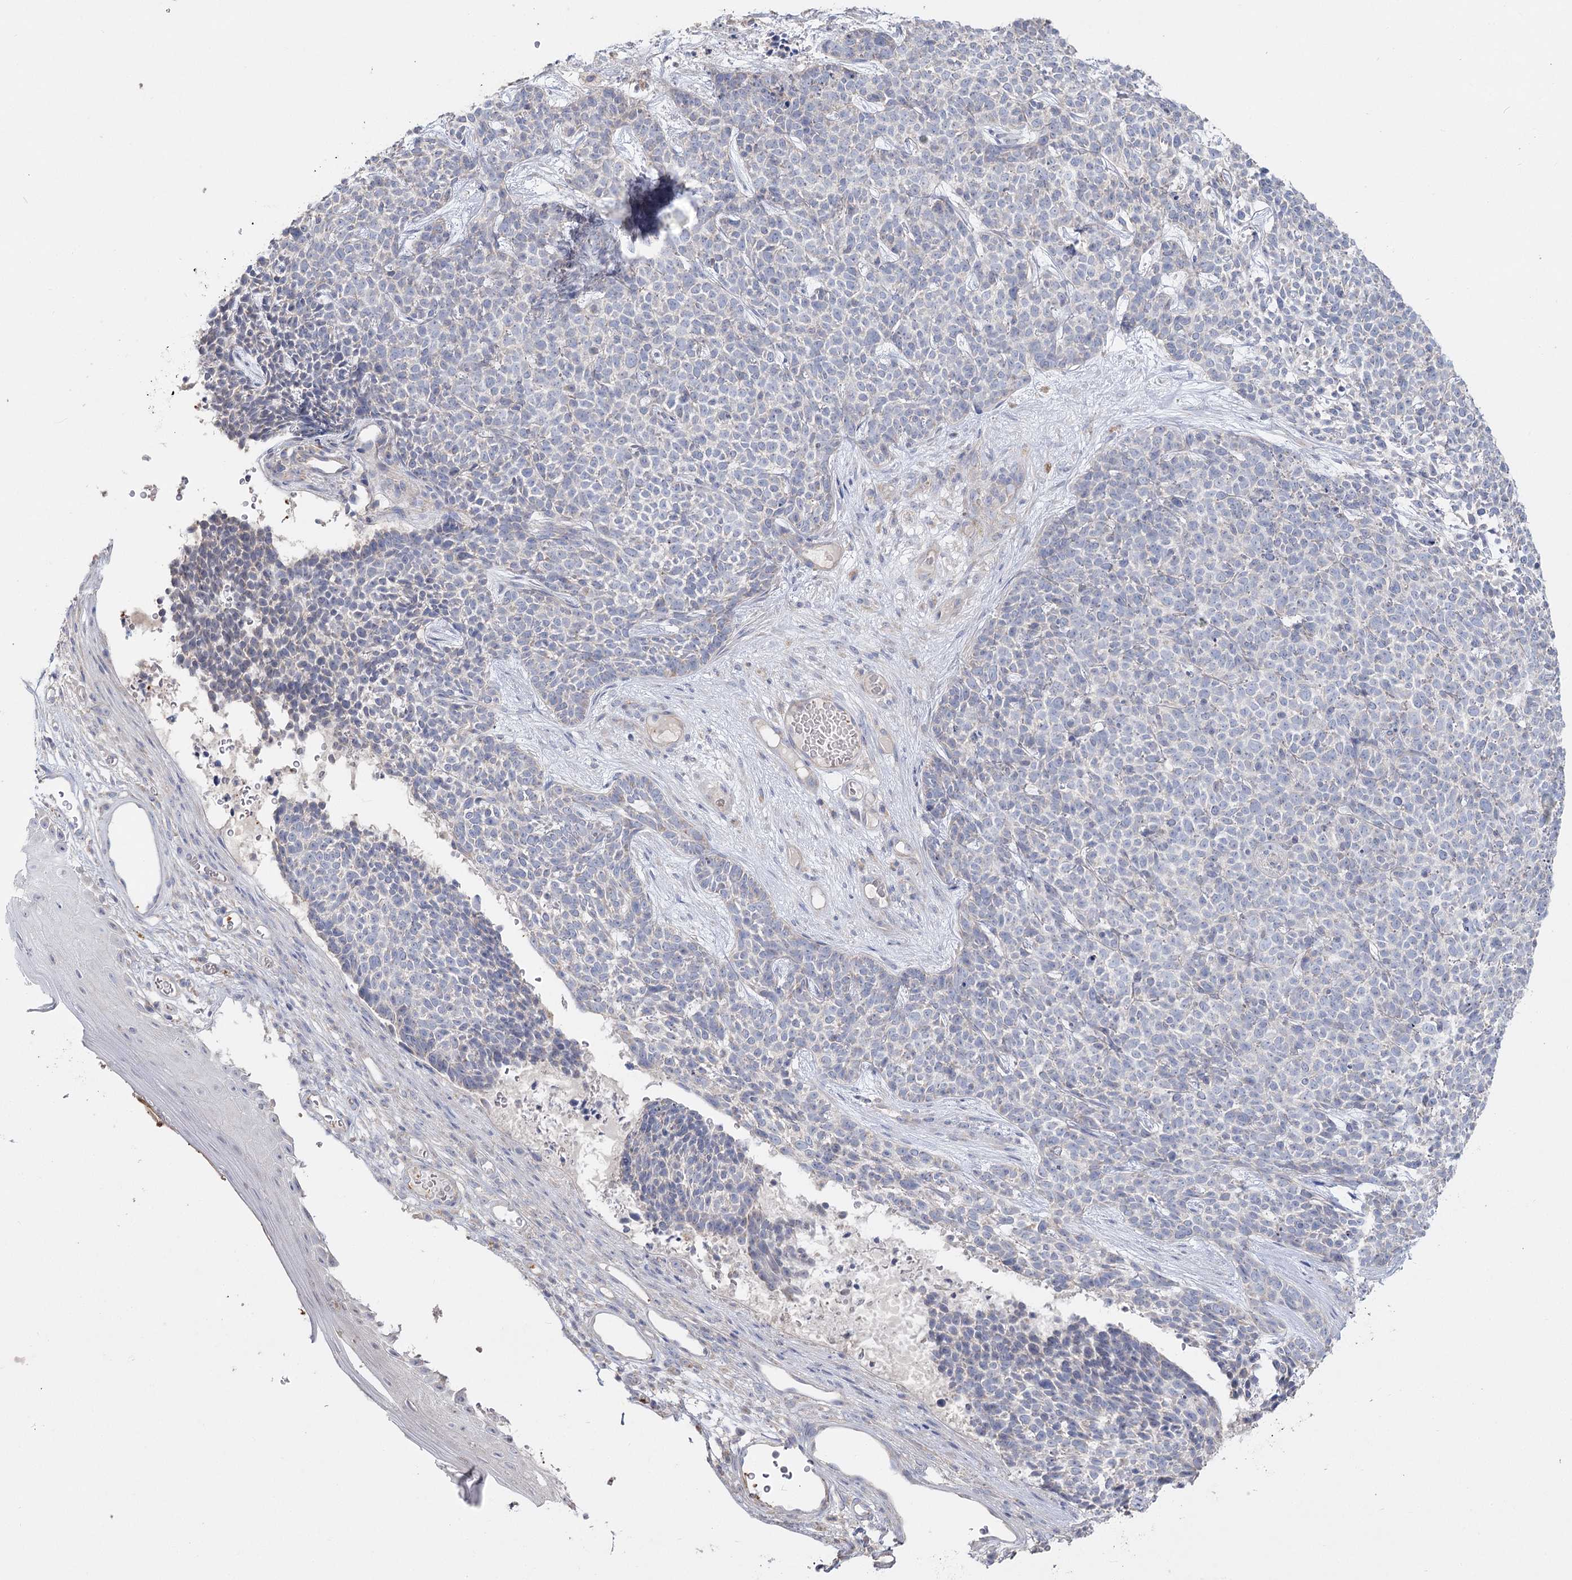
{"staining": {"intensity": "negative", "quantity": "none", "location": "none"}, "tissue": "skin cancer", "cell_type": "Tumor cells", "image_type": "cancer", "snomed": [{"axis": "morphology", "description": "Basal cell carcinoma"}, {"axis": "topography", "description": "Skin"}], "caption": "Tumor cells are negative for brown protein staining in skin cancer. The staining is performed using DAB (3,3'-diaminobenzidine) brown chromogen with nuclei counter-stained in using hematoxylin.", "gene": "TMEM187", "patient": {"sex": "female", "age": 84}}